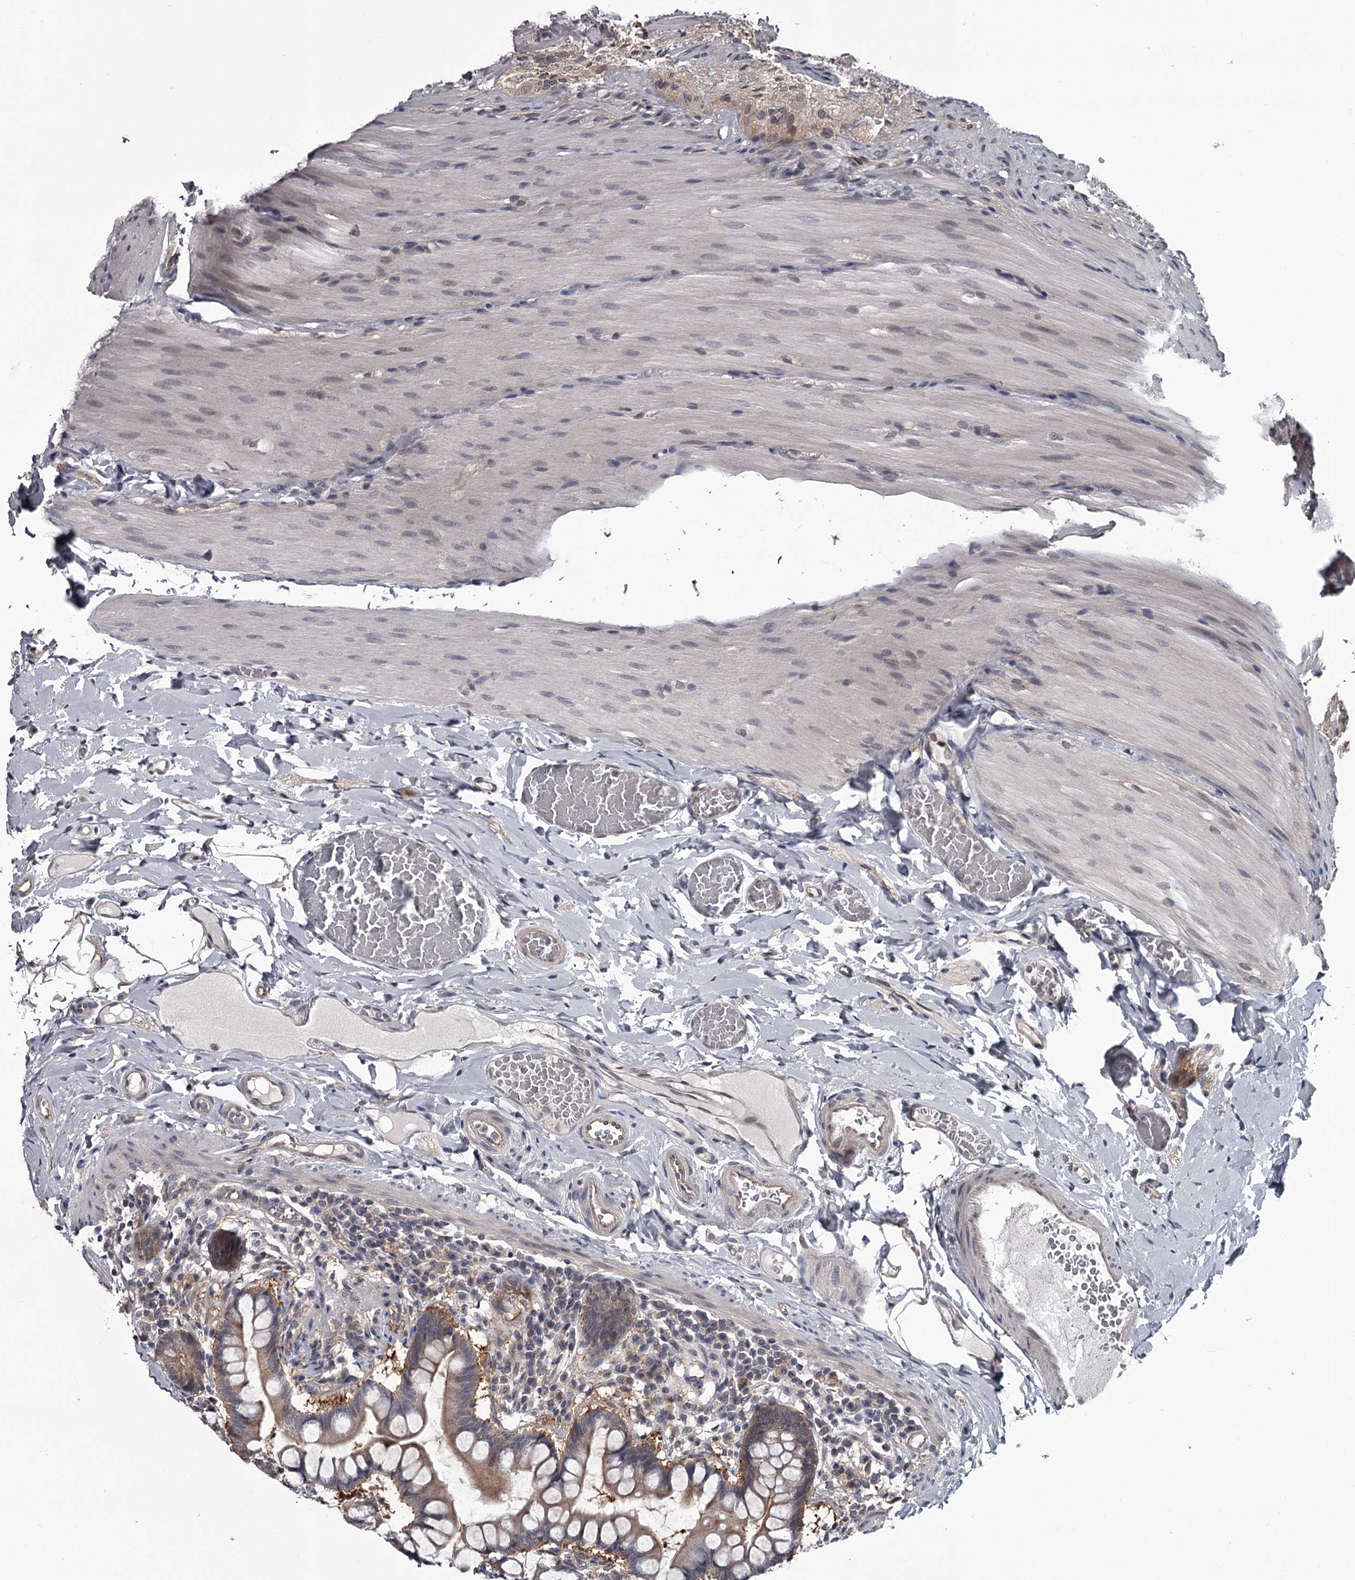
{"staining": {"intensity": "weak", "quantity": "25%-75%", "location": "cytoplasmic/membranous"}, "tissue": "small intestine", "cell_type": "Glandular cells", "image_type": "normal", "snomed": [{"axis": "morphology", "description": "Normal tissue, NOS"}, {"axis": "topography", "description": "Small intestine"}], "caption": "A micrograph of human small intestine stained for a protein displays weak cytoplasmic/membranous brown staining in glandular cells. (DAB = brown stain, brightfield microscopy at high magnification).", "gene": "DAO", "patient": {"sex": "male", "age": 41}}